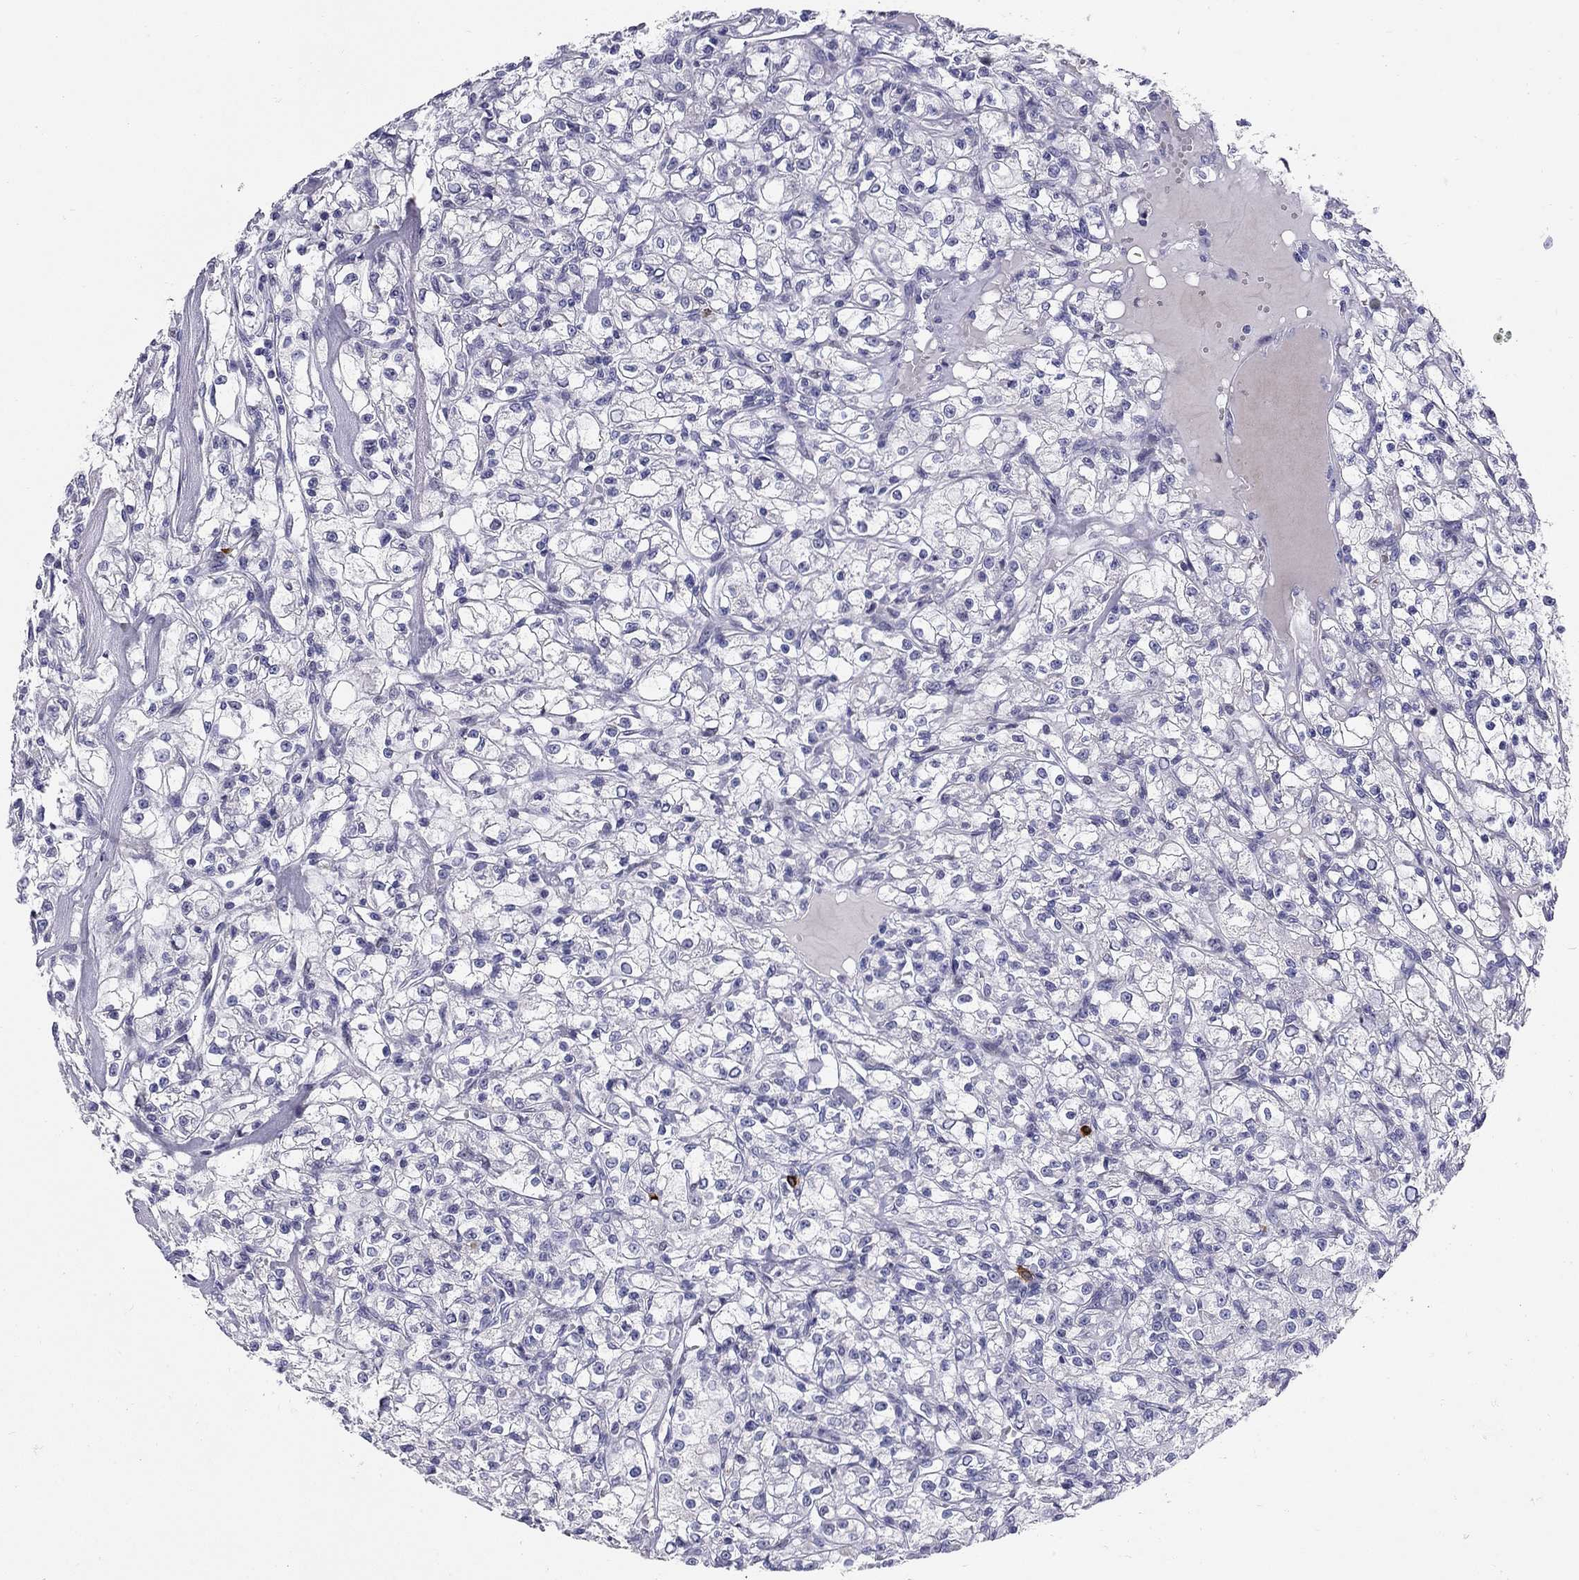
{"staining": {"intensity": "negative", "quantity": "none", "location": "none"}, "tissue": "renal cancer", "cell_type": "Tumor cells", "image_type": "cancer", "snomed": [{"axis": "morphology", "description": "Adenocarcinoma, NOS"}, {"axis": "topography", "description": "Kidney"}], "caption": "Immunohistochemical staining of renal cancer shows no significant expression in tumor cells.", "gene": "C8orf88", "patient": {"sex": "female", "age": 59}}